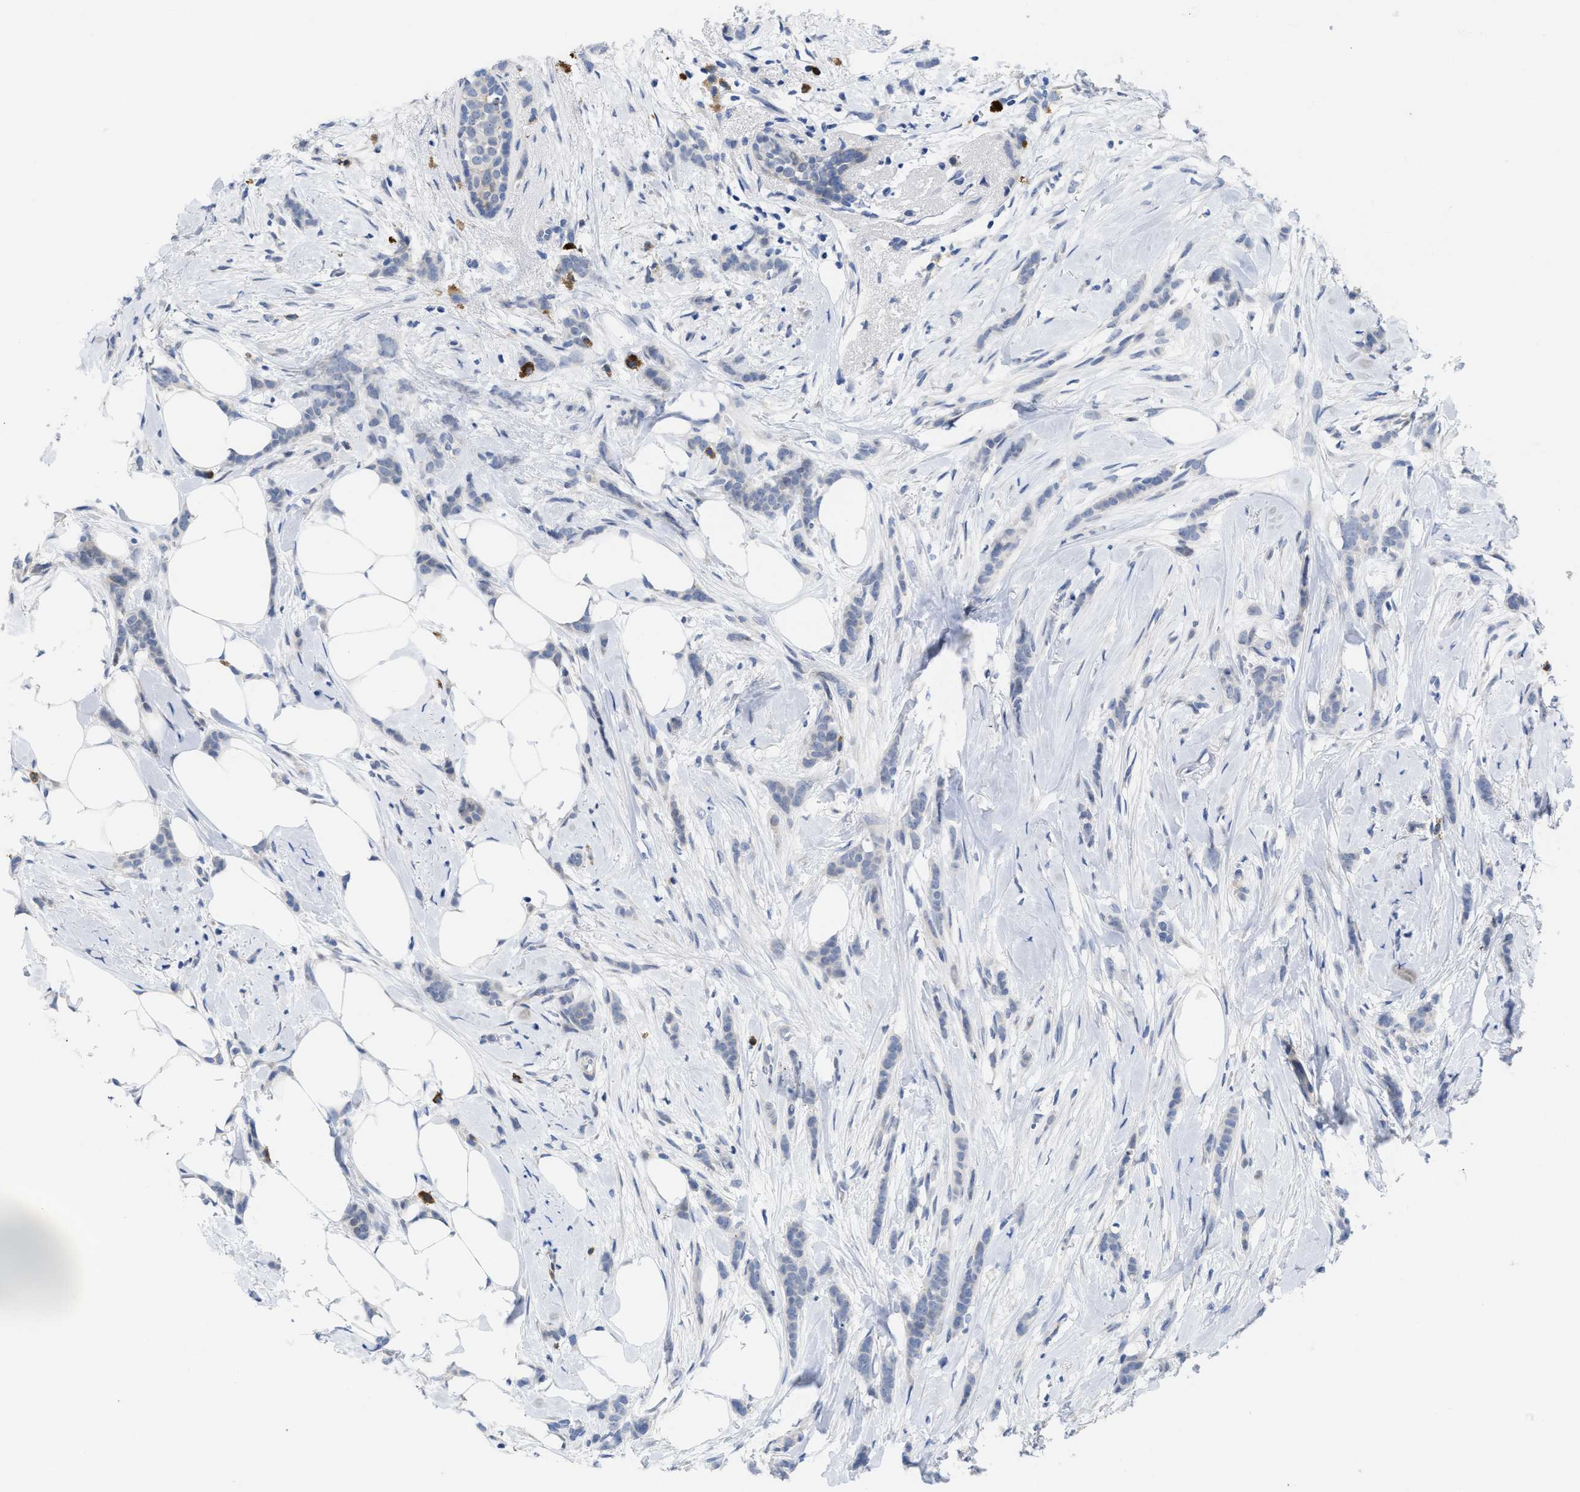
{"staining": {"intensity": "negative", "quantity": "none", "location": "none"}, "tissue": "breast cancer", "cell_type": "Tumor cells", "image_type": "cancer", "snomed": [{"axis": "morphology", "description": "Lobular carcinoma, in situ"}, {"axis": "morphology", "description": "Lobular carcinoma"}, {"axis": "topography", "description": "Breast"}], "caption": "This is an IHC histopathology image of breast cancer. There is no staining in tumor cells.", "gene": "ACKR1", "patient": {"sex": "female", "age": 41}}